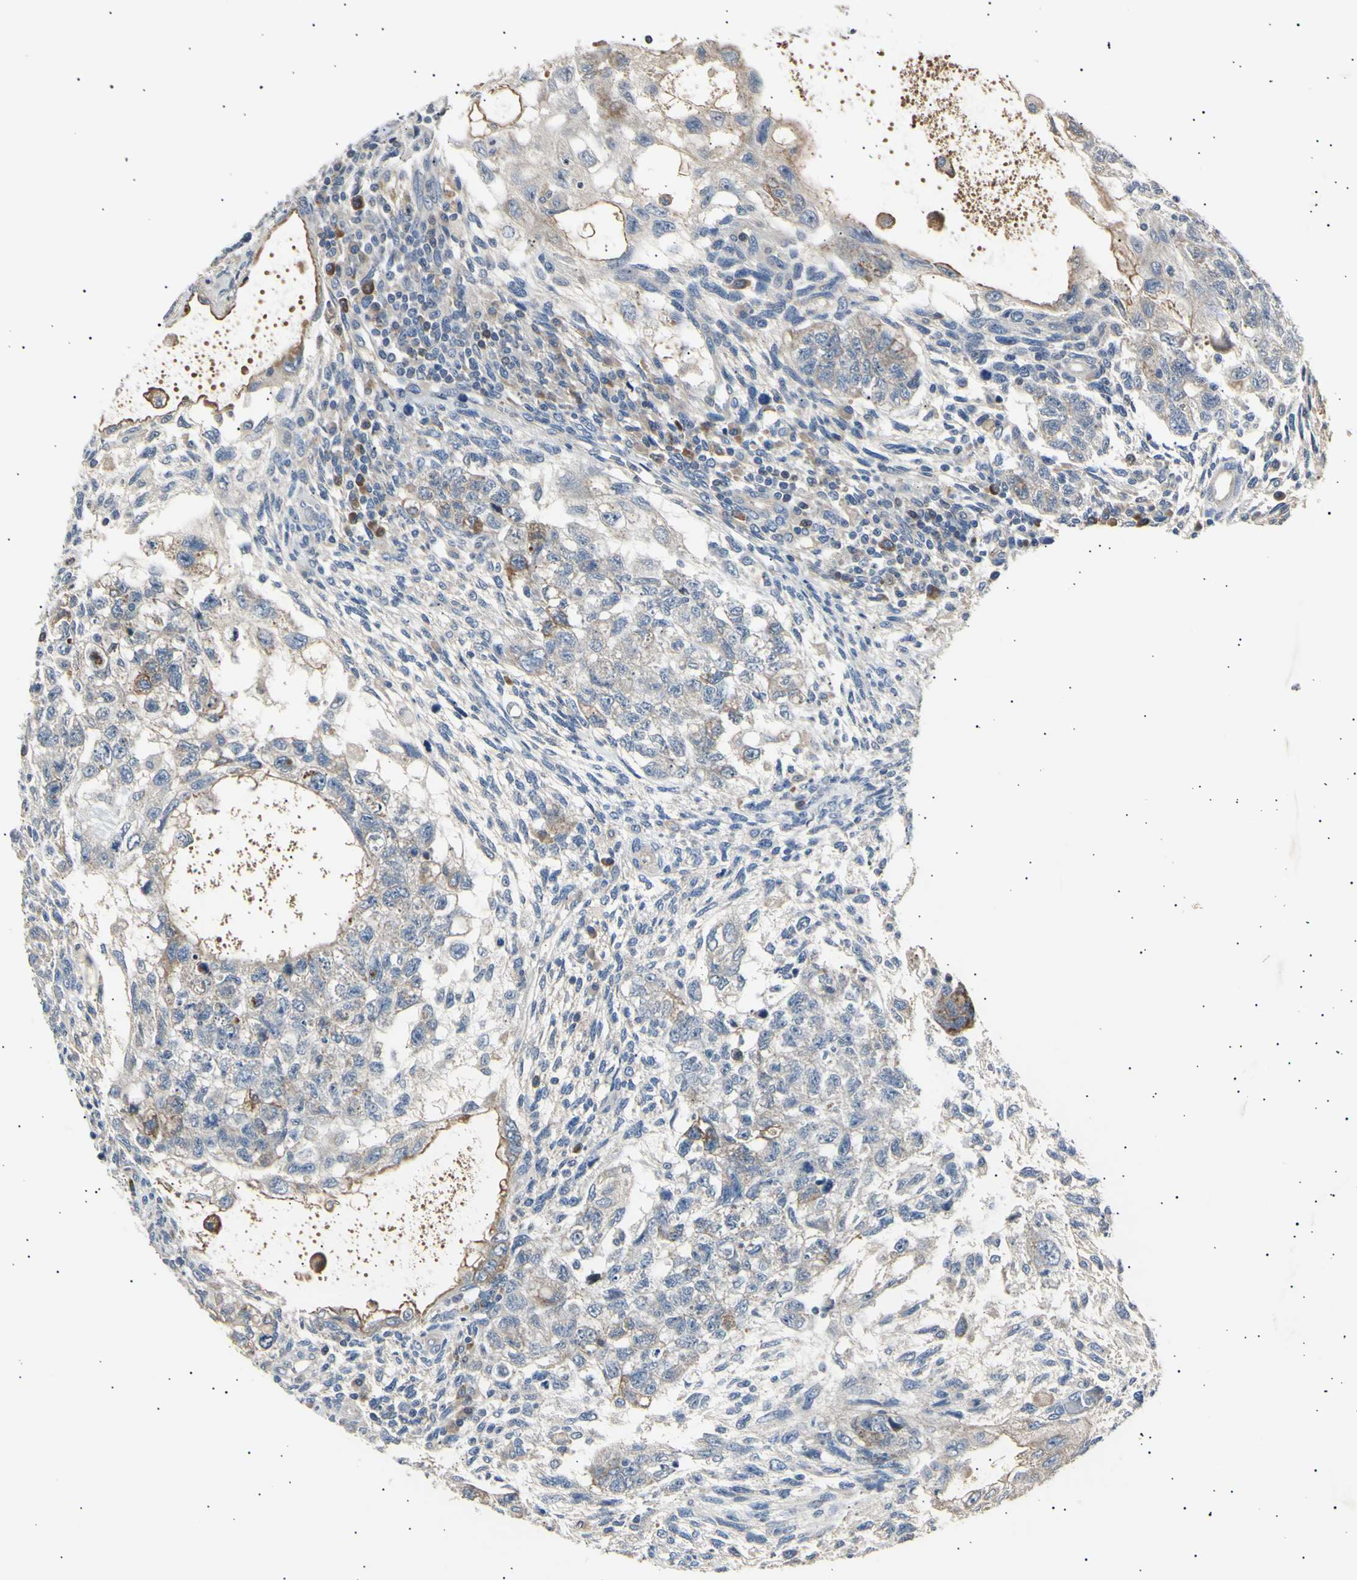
{"staining": {"intensity": "weak", "quantity": ">75%", "location": "cytoplasmic/membranous"}, "tissue": "testis cancer", "cell_type": "Tumor cells", "image_type": "cancer", "snomed": [{"axis": "morphology", "description": "Normal tissue, NOS"}, {"axis": "morphology", "description": "Carcinoma, Embryonal, NOS"}, {"axis": "topography", "description": "Testis"}], "caption": "Immunohistochemistry (IHC) histopathology image of neoplastic tissue: testis cancer (embryonal carcinoma) stained using IHC displays low levels of weak protein expression localized specifically in the cytoplasmic/membranous of tumor cells, appearing as a cytoplasmic/membranous brown color.", "gene": "ITGA6", "patient": {"sex": "male", "age": 36}}